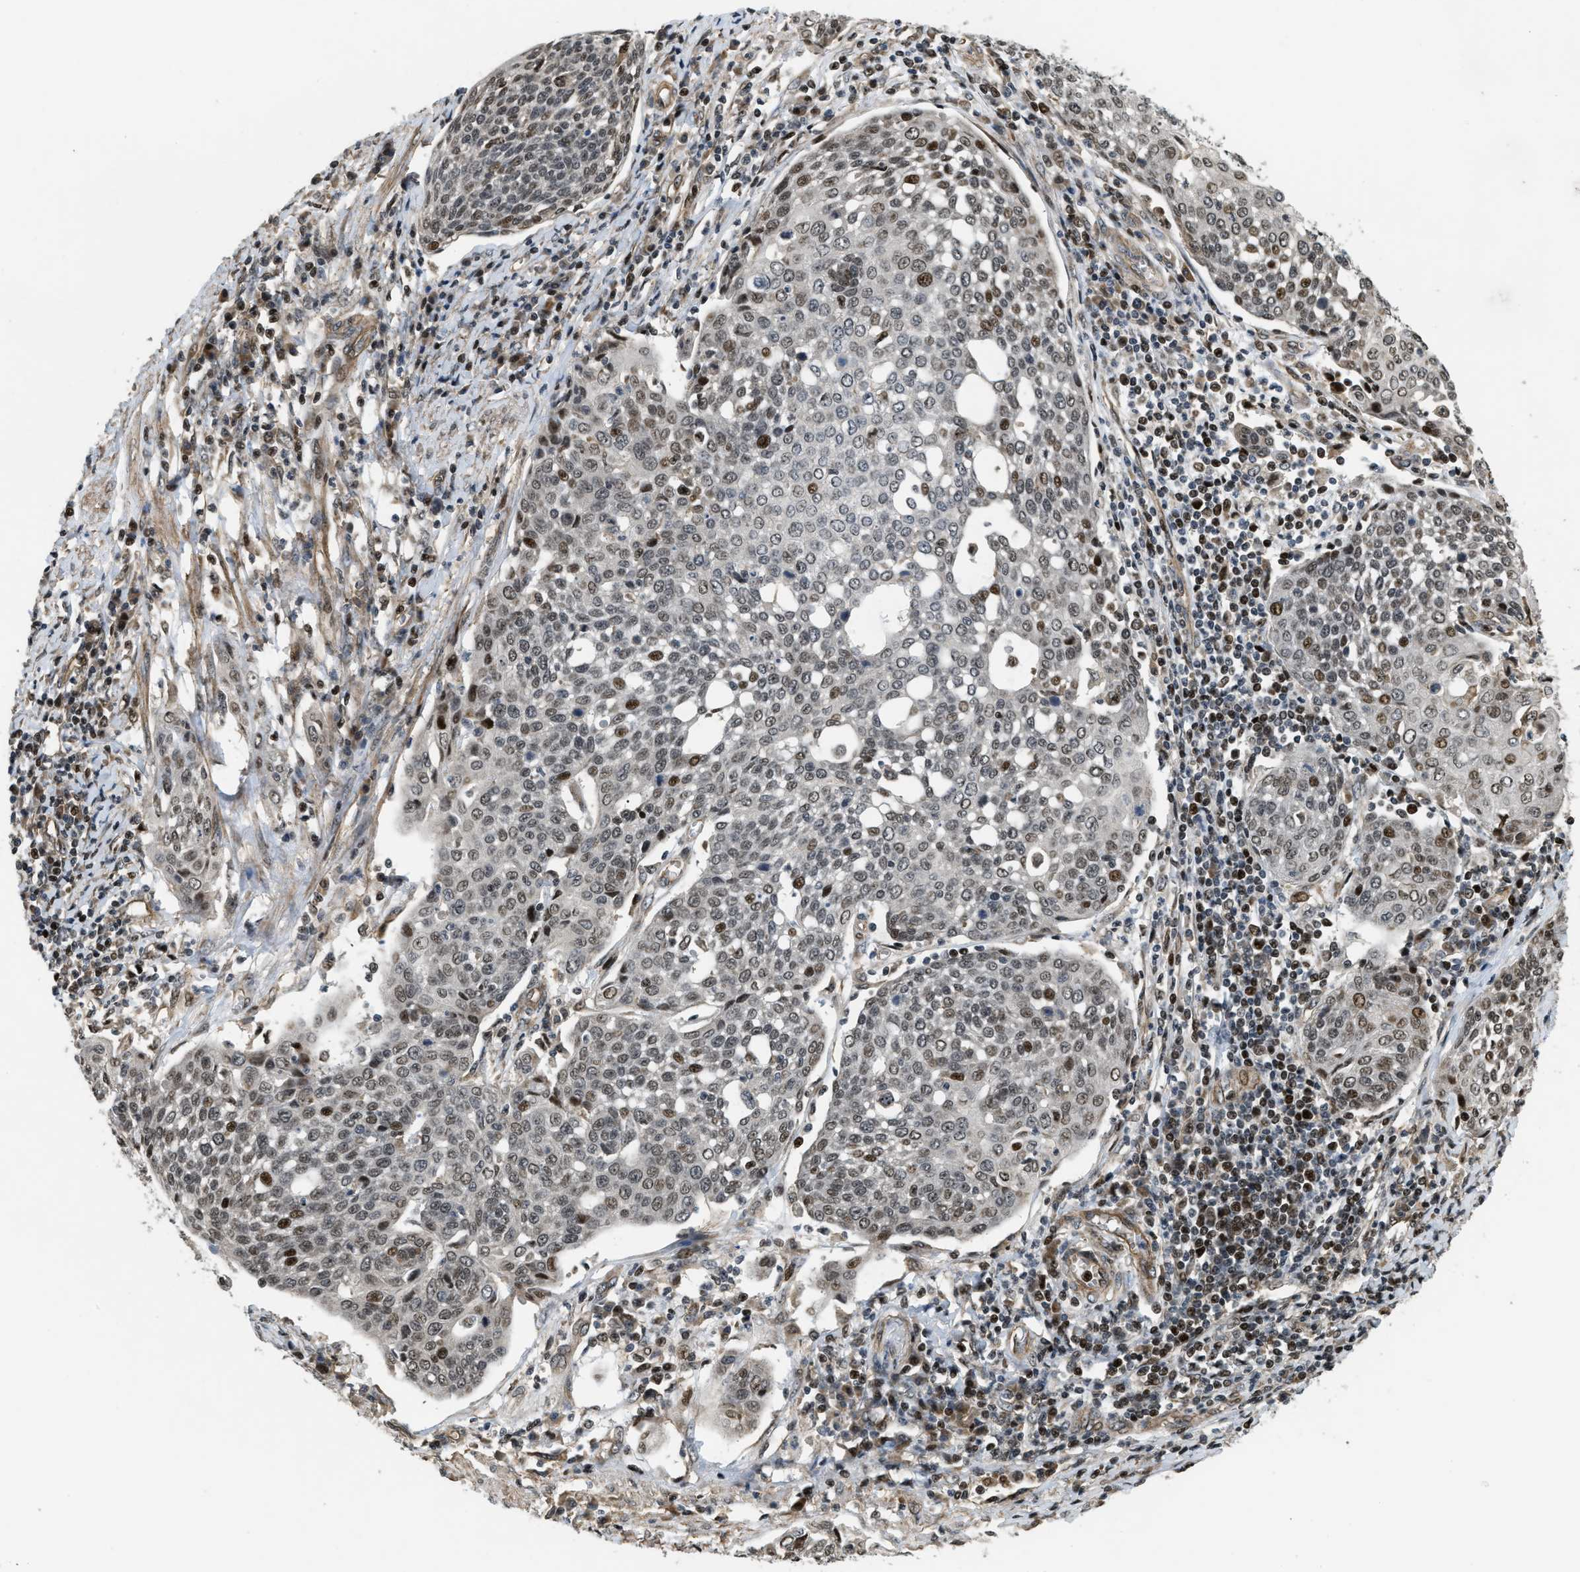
{"staining": {"intensity": "moderate", "quantity": "25%-75%", "location": "nuclear"}, "tissue": "cervical cancer", "cell_type": "Tumor cells", "image_type": "cancer", "snomed": [{"axis": "morphology", "description": "Squamous cell carcinoma, NOS"}, {"axis": "topography", "description": "Cervix"}], "caption": "Human cervical cancer stained with a protein marker reveals moderate staining in tumor cells.", "gene": "LTA4H", "patient": {"sex": "female", "age": 34}}